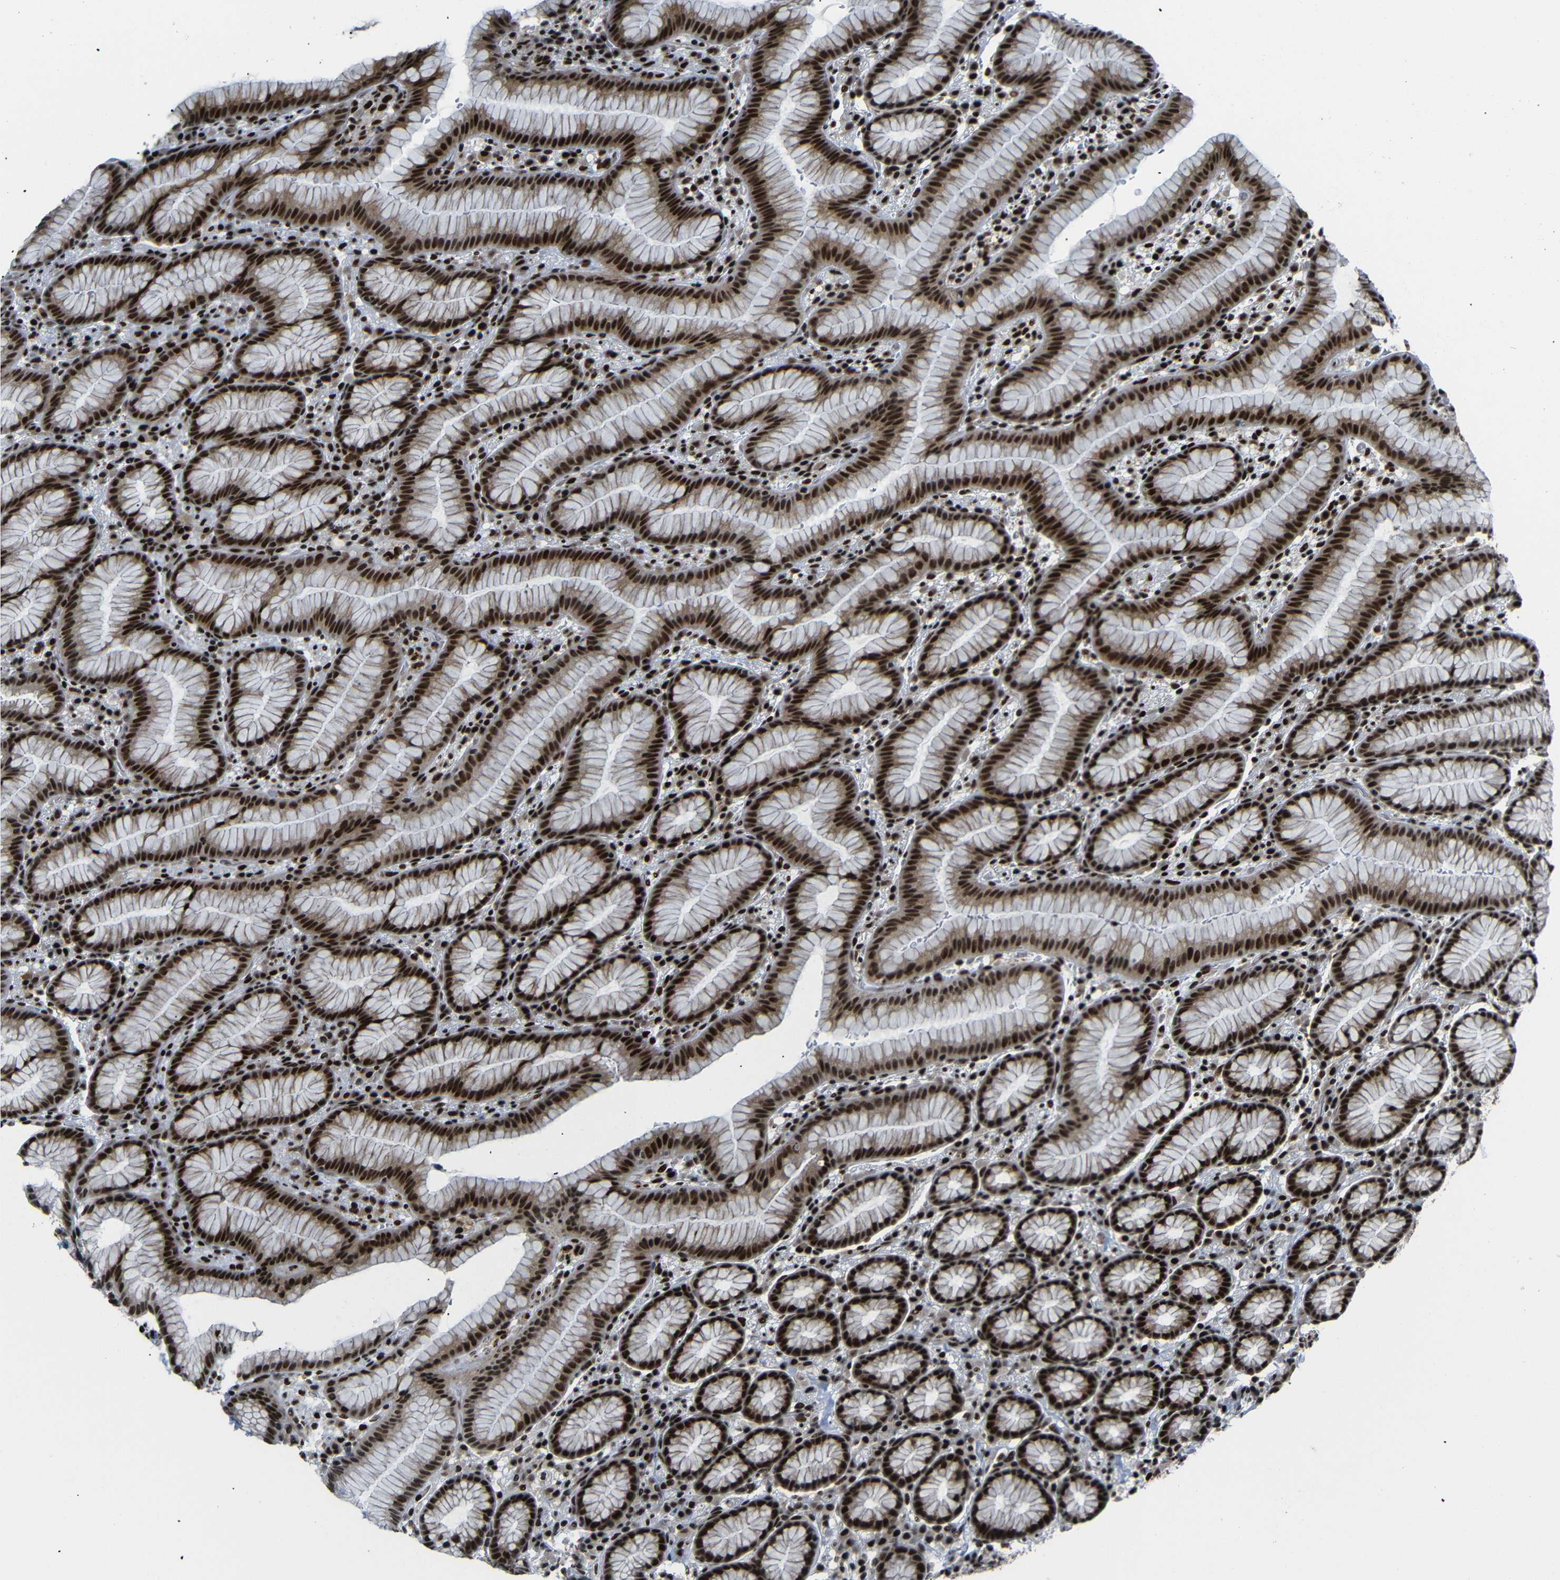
{"staining": {"intensity": "strong", "quantity": ">75%", "location": "cytoplasmic/membranous,nuclear"}, "tissue": "stomach", "cell_type": "Glandular cells", "image_type": "normal", "snomed": [{"axis": "morphology", "description": "Normal tissue, NOS"}, {"axis": "topography", "description": "Stomach, lower"}], "caption": "Protein staining of benign stomach shows strong cytoplasmic/membranous,nuclear expression in about >75% of glandular cells.", "gene": "SETDB2", "patient": {"sex": "male", "age": 52}}